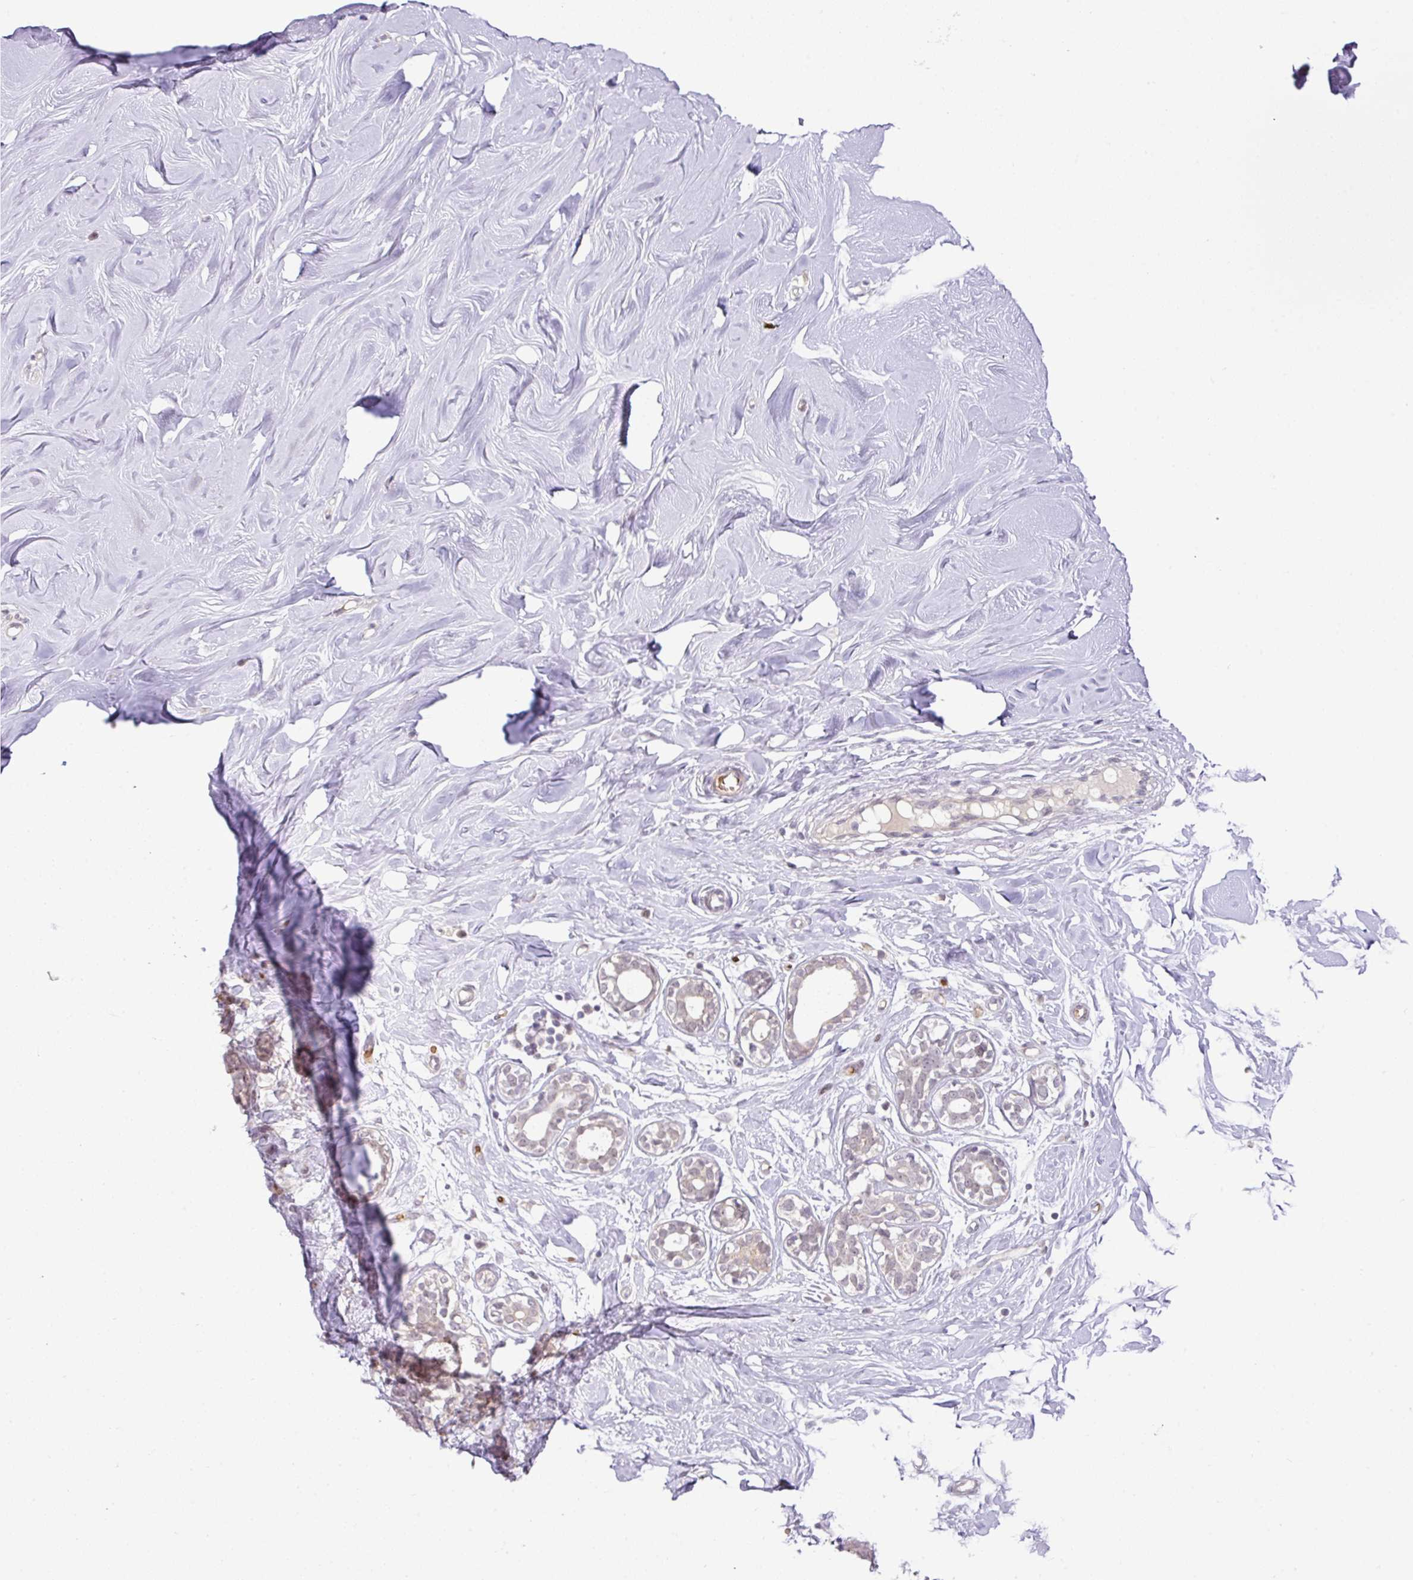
{"staining": {"intensity": "negative", "quantity": "none", "location": "none"}, "tissue": "breast", "cell_type": "Adipocytes", "image_type": "normal", "snomed": [{"axis": "morphology", "description": "Normal tissue, NOS"}, {"axis": "topography", "description": "Breast"}], "caption": "This micrograph is of benign breast stained with immunohistochemistry to label a protein in brown with the nuclei are counter-stained blue. There is no expression in adipocytes.", "gene": "PARP2", "patient": {"sex": "female", "age": 27}}